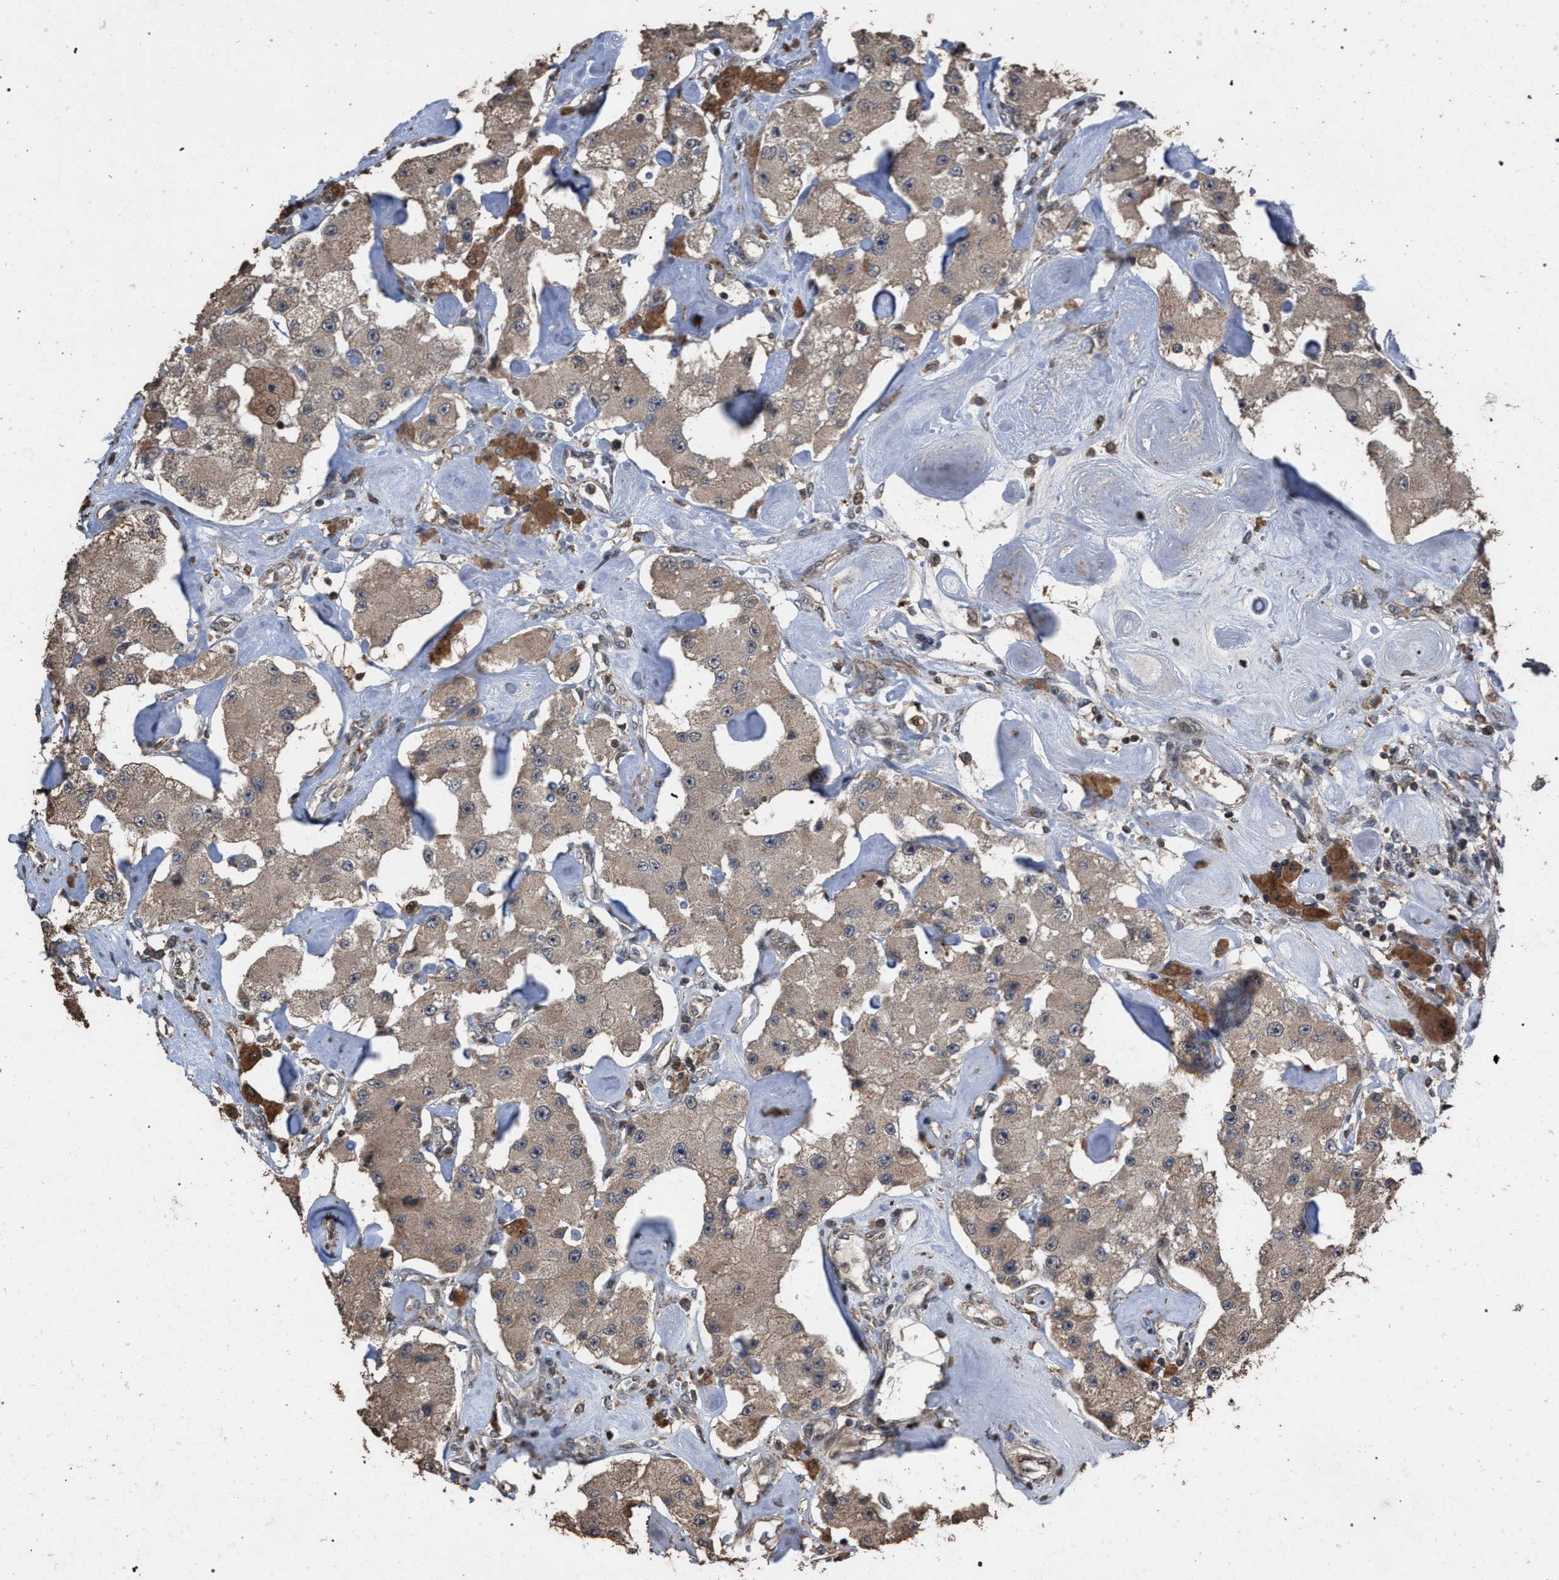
{"staining": {"intensity": "weak", "quantity": ">75%", "location": "cytoplasmic/membranous"}, "tissue": "carcinoid", "cell_type": "Tumor cells", "image_type": "cancer", "snomed": [{"axis": "morphology", "description": "Carcinoid, malignant, NOS"}, {"axis": "topography", "description": "Pancreas"}], "caption": "A brown stain labels weak cytoplasmic/membranous positivity of a protein in human carcinoid tumor cells.", "gene": "NAA35", "patient": {"sex": "male", "age": 41}}